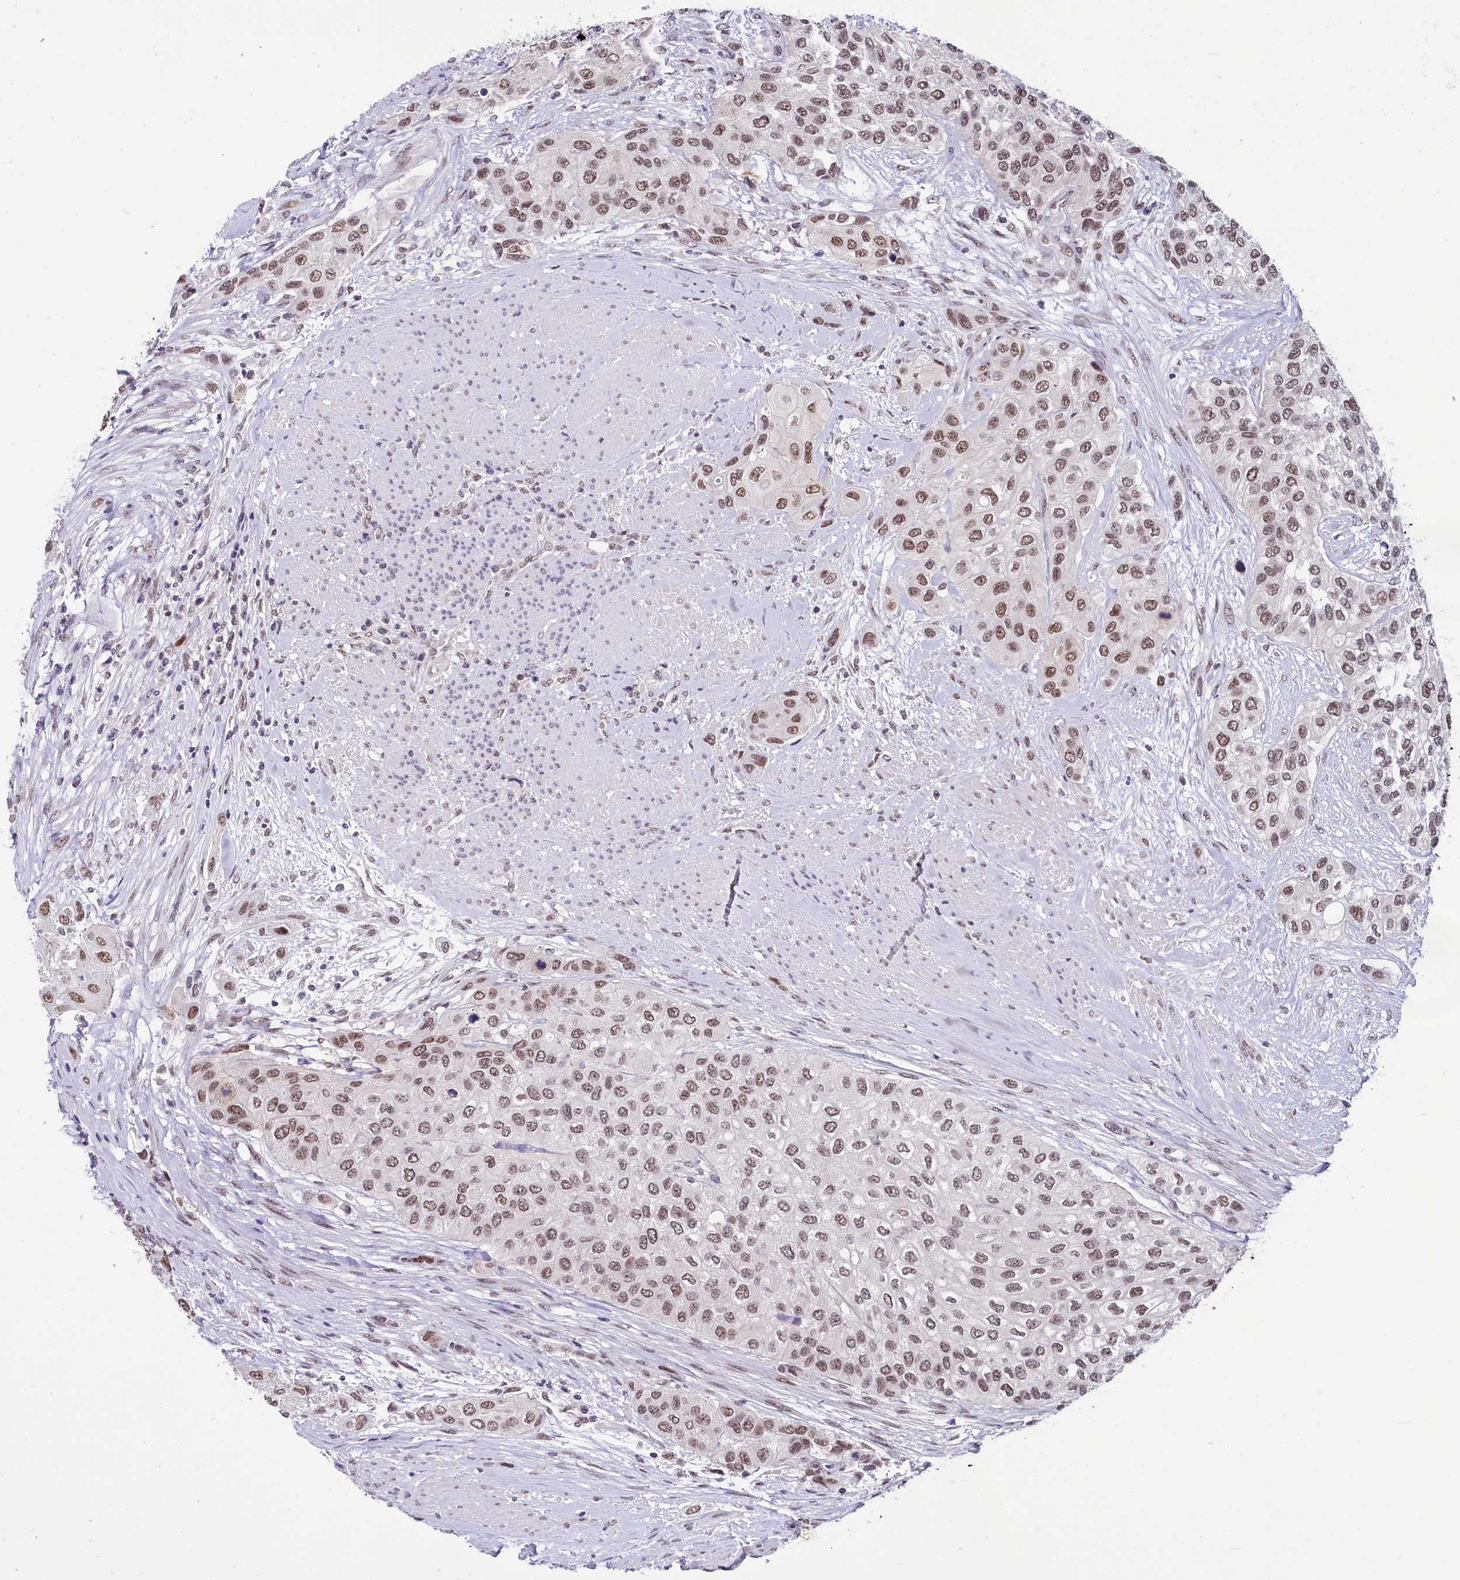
{"staining": {"intensity": "moderate", "quantity": ">75%", "location": "nuclear"}, "tissue": "urothelial cancer", "cell_type": "Tumor cells", "image_type": "cancer", "snomed": [{"axis": "morphology", "description": "Normal tissue, NOS"}, {"axis": "morphology", "description": "Urothelial carcinoma, High grade"}, {"axis": "topography", "description": "Vascular tissue"}, {"axis": "topography", "description": "Urinary bladder"}], "caption": "Tumor cells display medium levels of moderate nuclear positivity in approximately >75% of cells in urothelial cancer.", "gene": "SCAF11", "patient": {"sex": "female", "age": 56}}